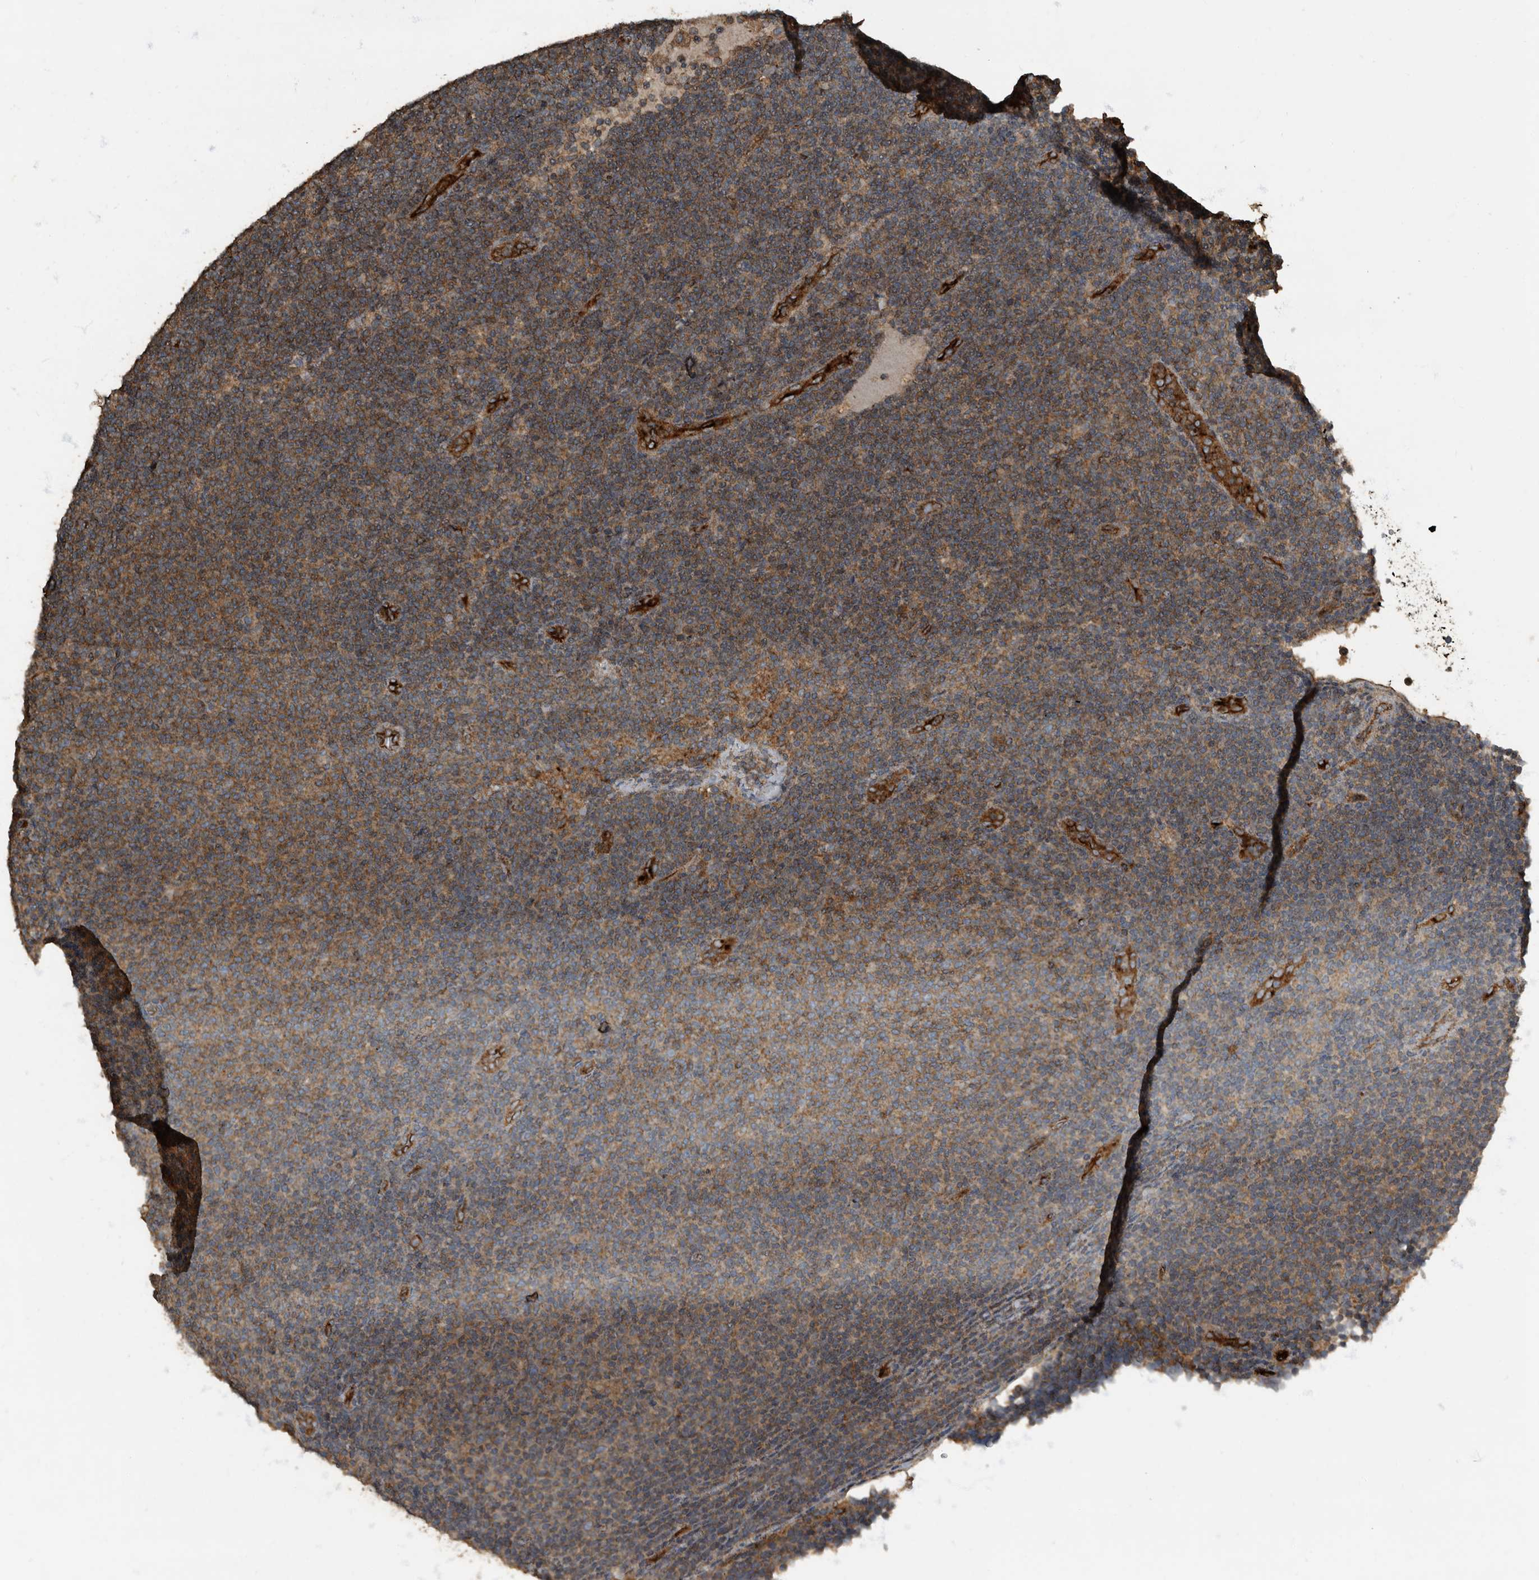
{"staining": {"intensity": "moderate", "quantity": ">75%", "location": "cytoplasmic/membranous"}, "tissue": "lymphoma", "cell_type": "Tumor cells", "image_type": "cancer", "snomed": [{"axis": "morphology", "description": "Malignant lymphoma, non-Hodgkin's type, Low grade"}, {"axis": "topography", "description": "Lymph node"}], "caption": "Human lymphoma stained with a brown dye displays moderate cytoplasmic/membranous positive staining in about >75% of tumor cells.", "gene": "IL15RA", "patient": {"sex": "male", "age": 66}}